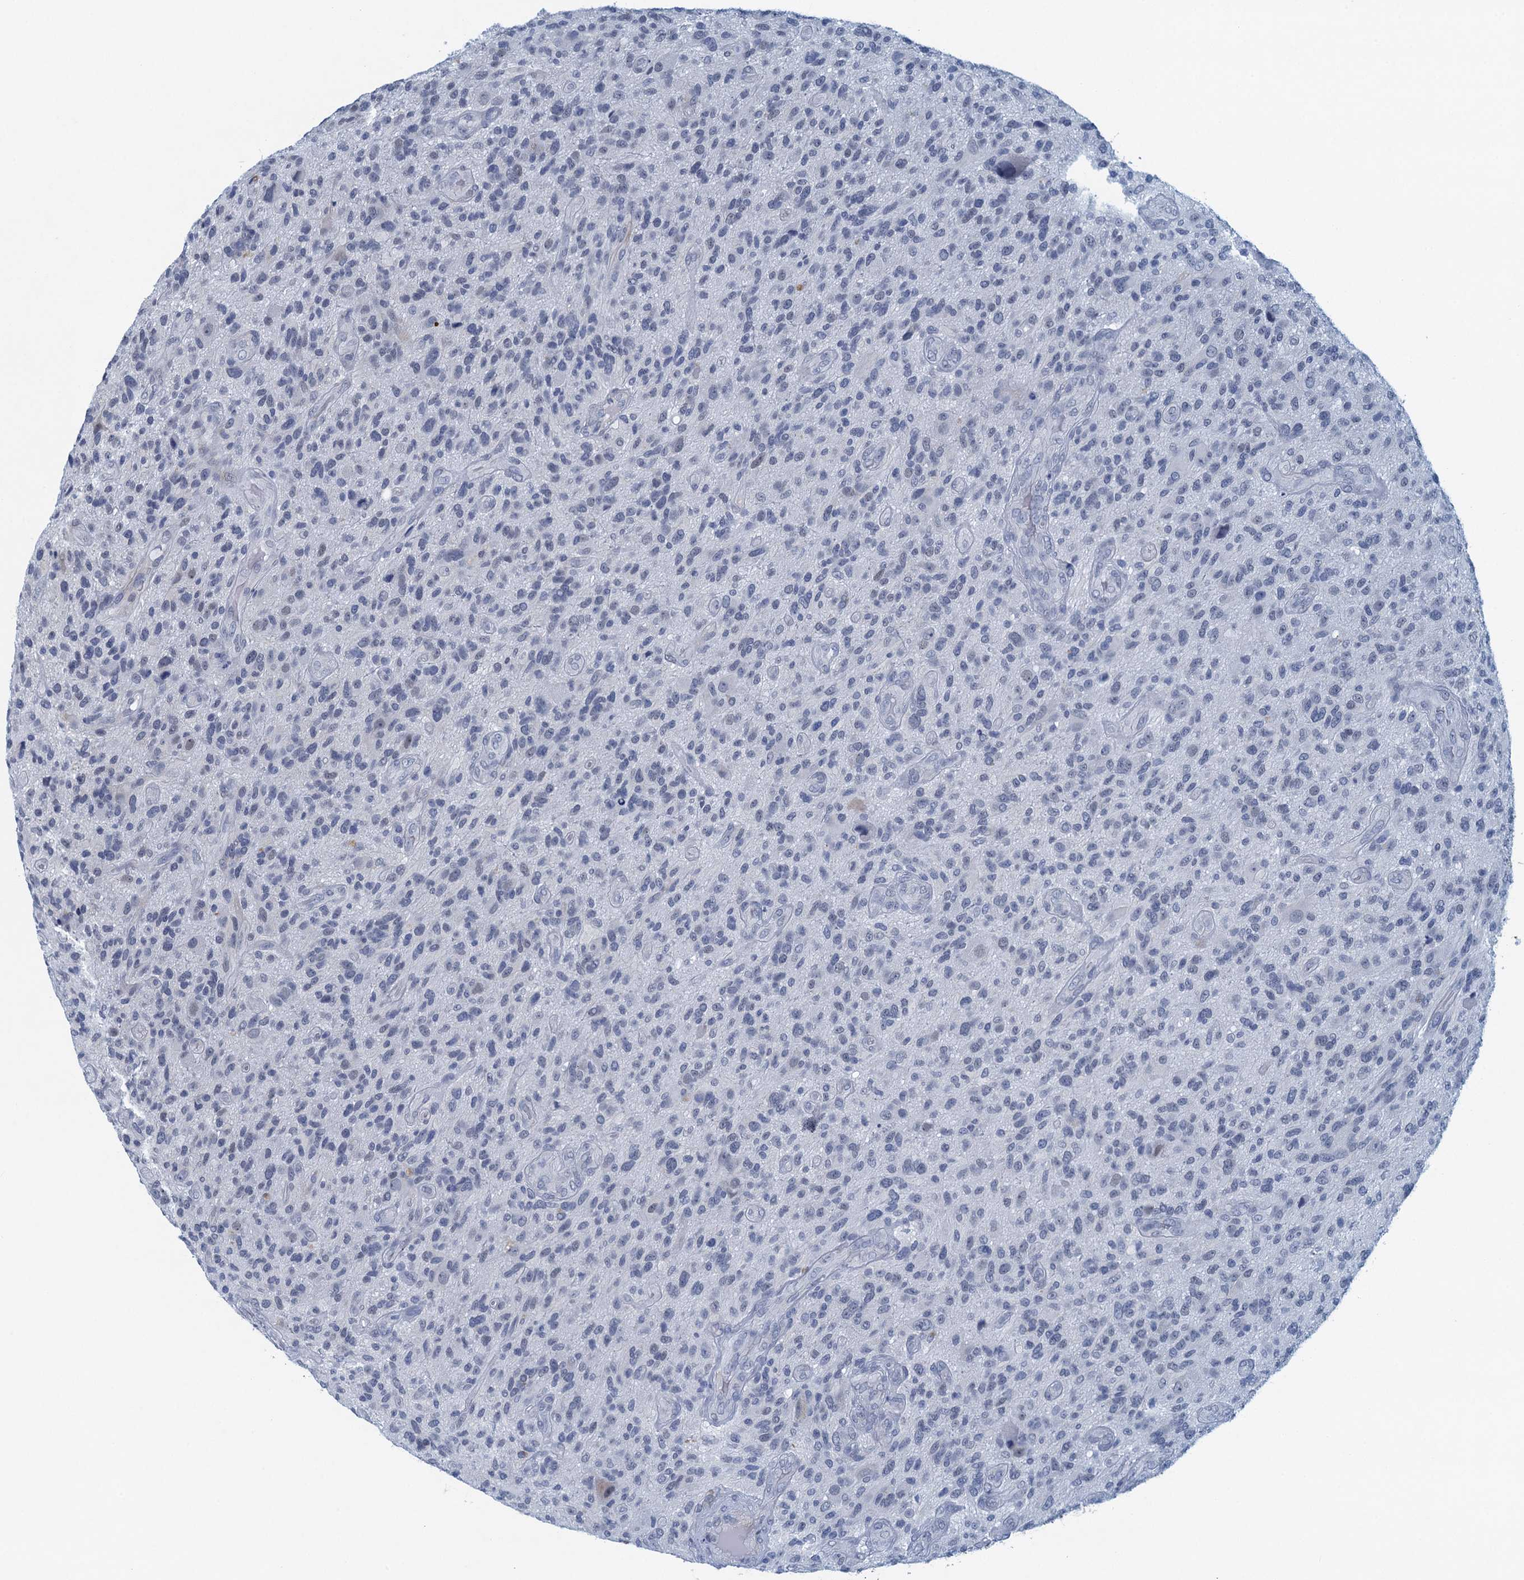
{"staining": {"intensity": "negative", "quantity": "none", "location": "none"}, "tissue": "glioma", "cell_type": "Tumor cells", "image_type": "cancer", "snomed": [{"axis": "morphology", "description": "Glioma, malignant, High grade"}, {"axis": "topography", "description": "Brain"}], "caption": "Photomicrograph shows no protein expression in tumor cells of glioma tissue. Nuclei are stained in blue.", "gene": "ENSG00000131152", "patient": {"sex": "male", "age": 47}}